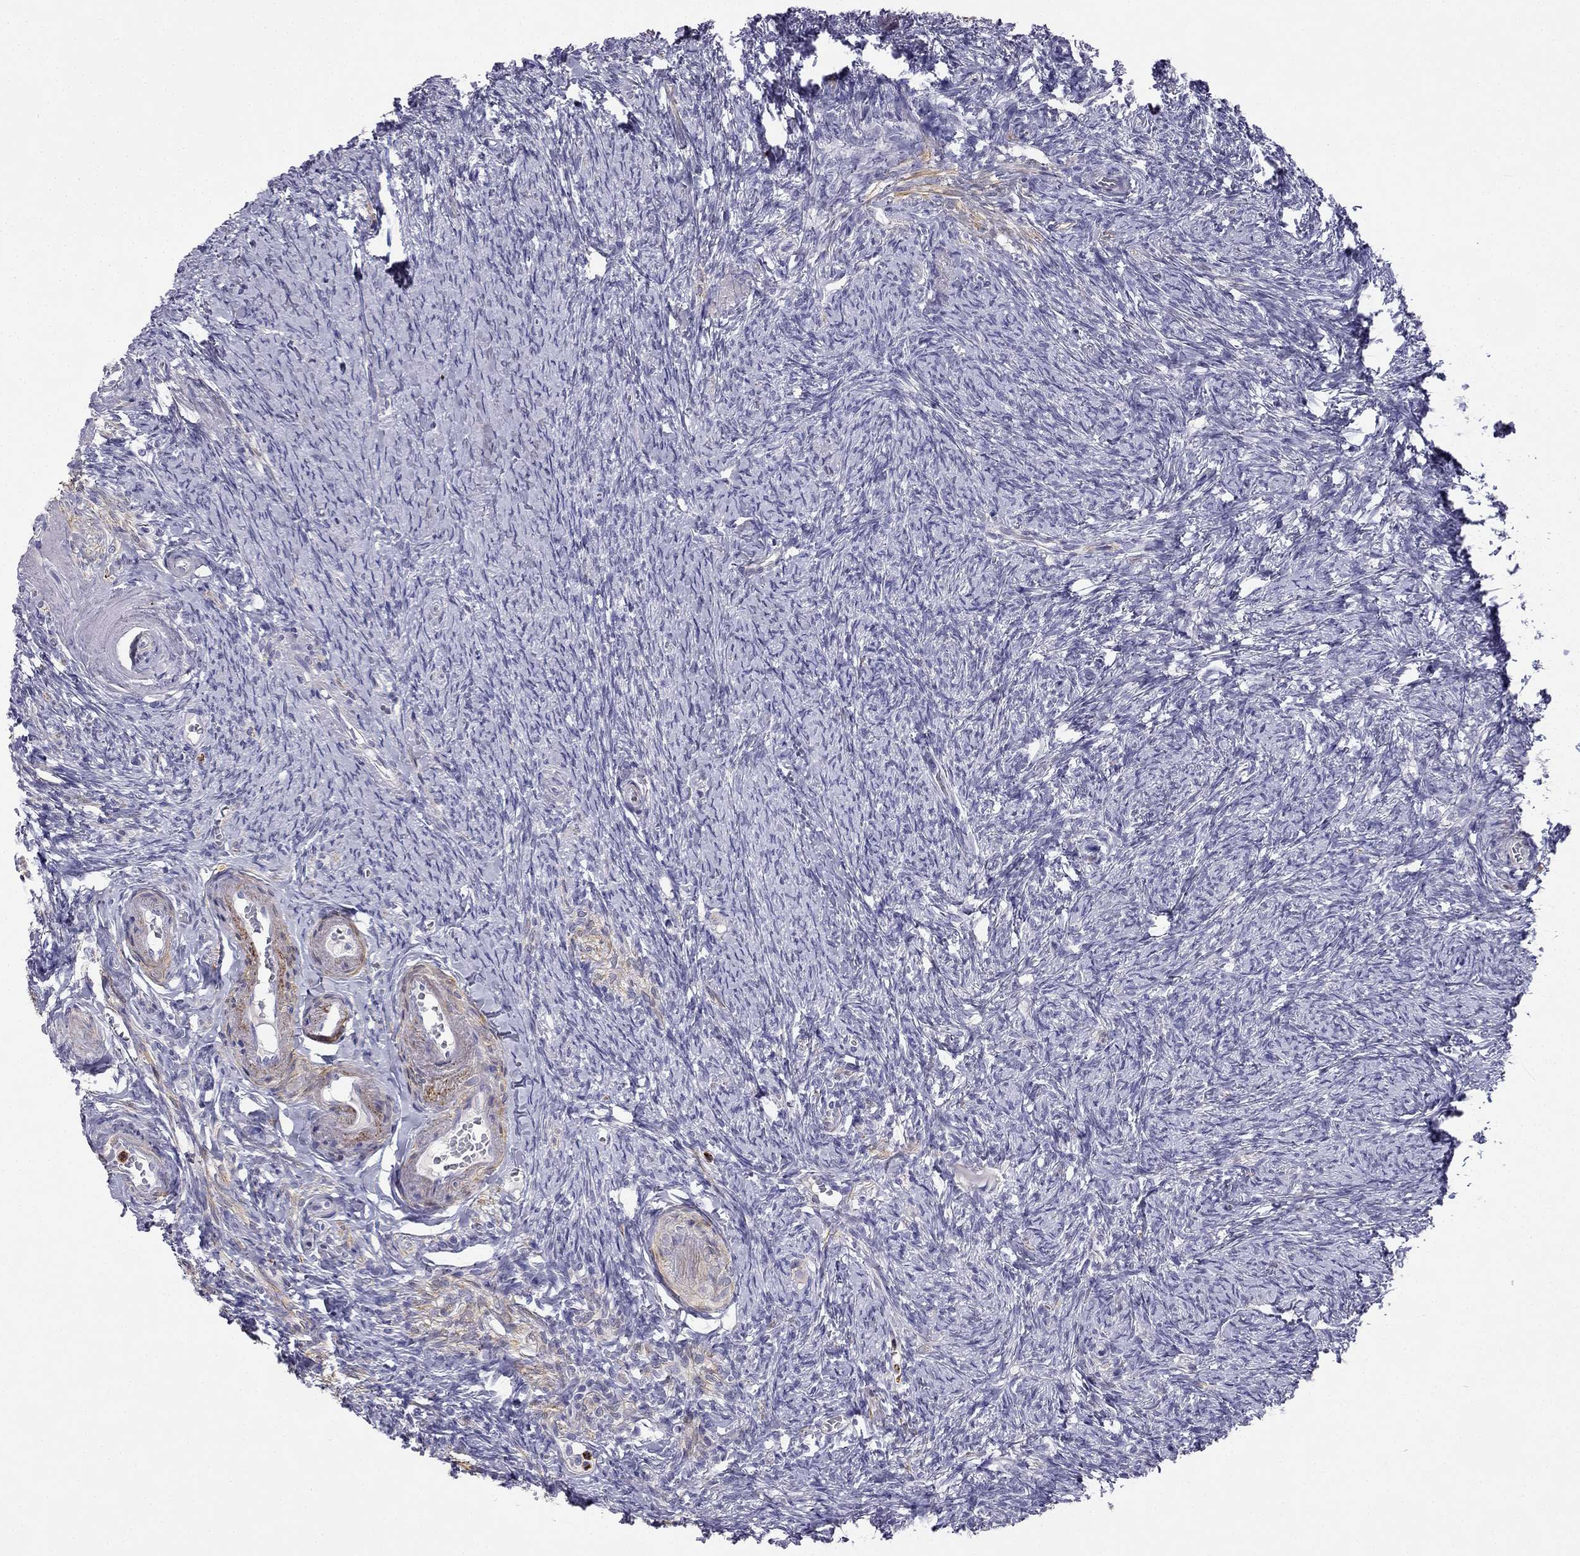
{"staining": {"intensity": "negative", "quantity": "none", "location": "none"}, "tissue": "ovary", "cell_type": "Follicle cells", "image_type": "normal", "snomed": [{"axis": "morphology", "description": "Normal tissue, NOS"}, {"axis": "topography", "description": "Ovary"}], "caption": "This is an immunohistochemistry histopathology image of normal human ovary. There is no staining in follicle cells.", "gene": "C16orf89", "patient": {"sex": "female", "age": 72}}